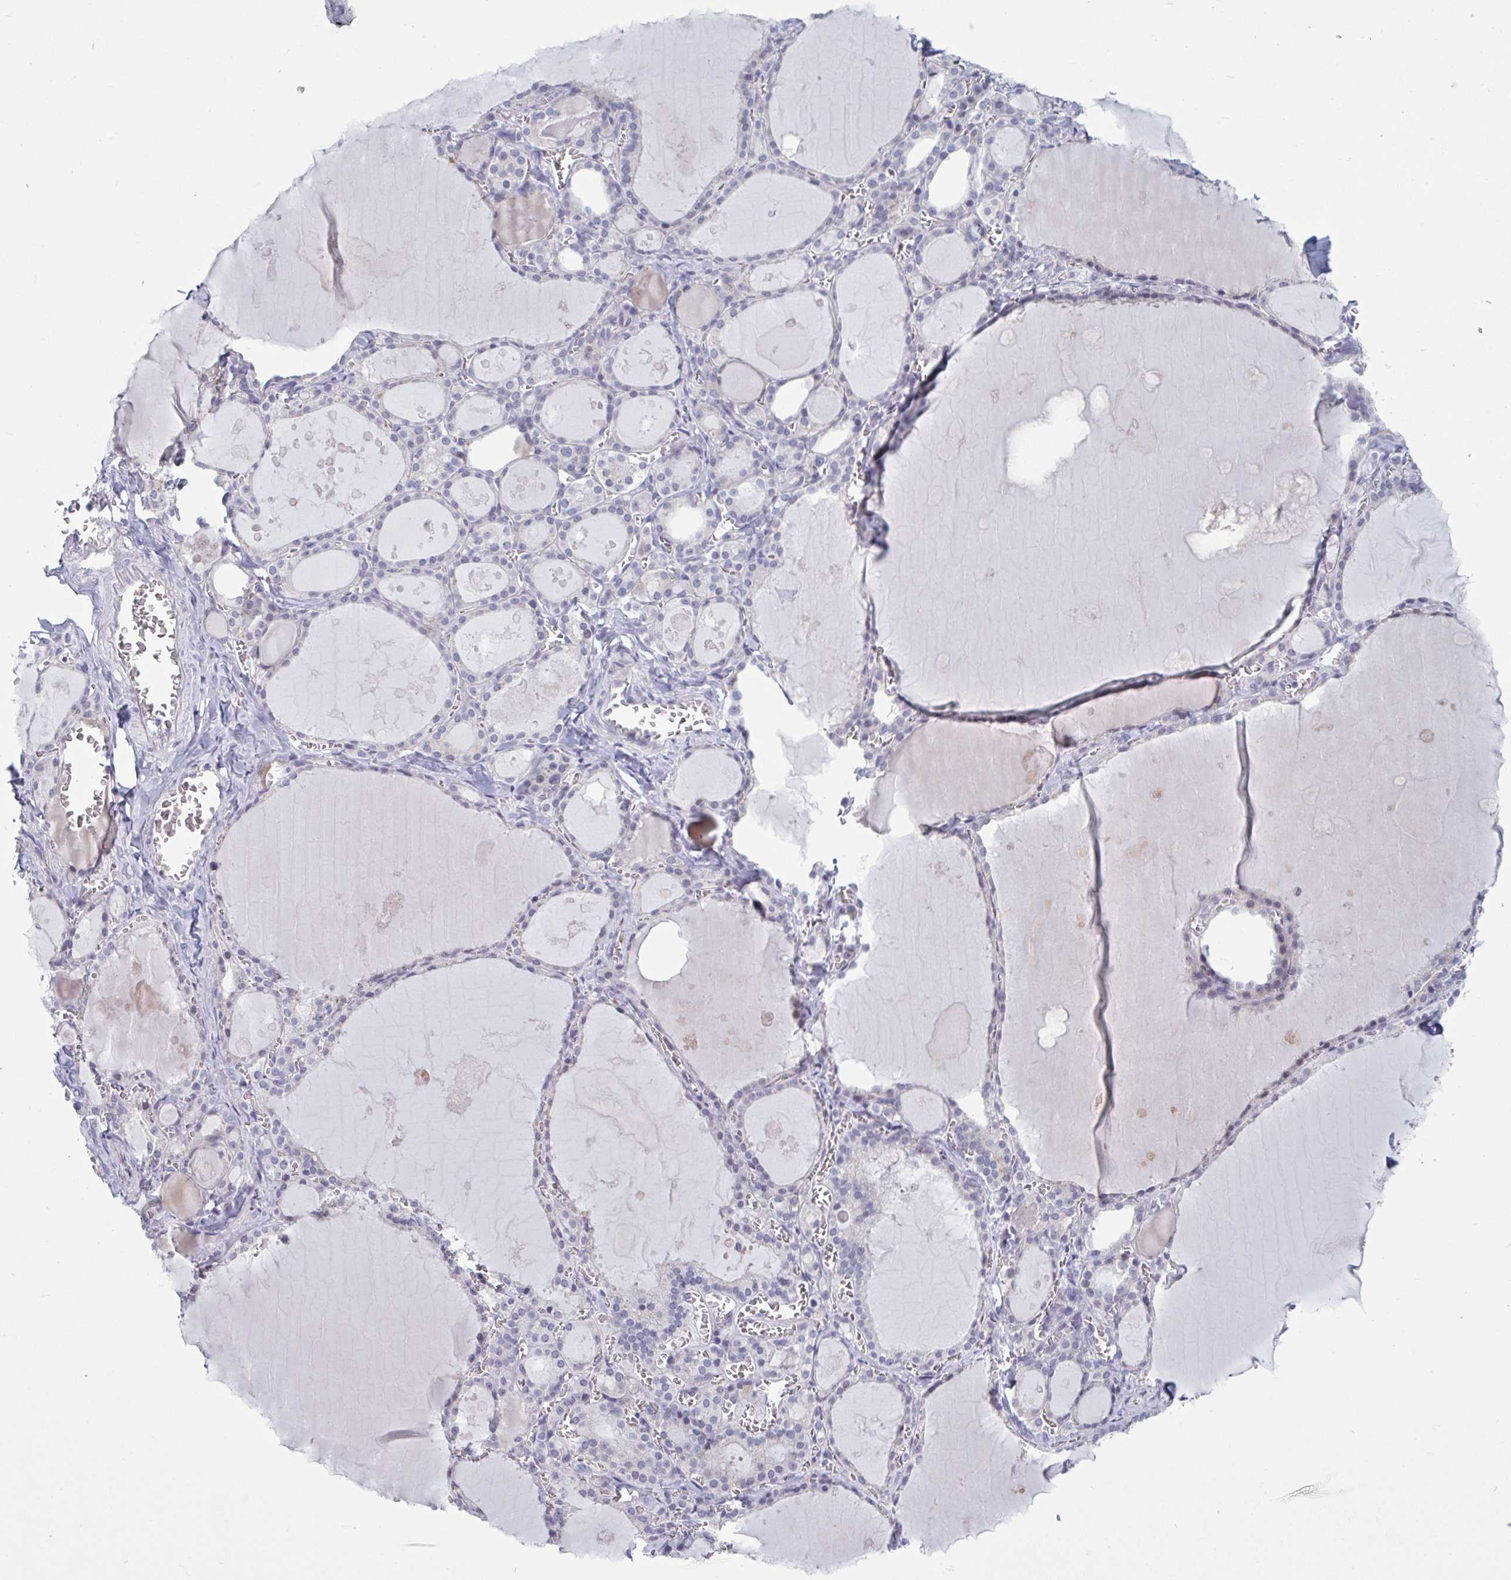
{"staining": {"intensity": "negative", "quantity": "none", "location": "none"}, "tissue": "thyroid gland", "cell_type": "Glandular cells", "image_type": "normal", "snomed": [{"axis": "morphology", "description": "Normal tissue, NOS"}, {"axis": "topography", "description": "Thyroid gland"}], "caption": "A high-resolution image shows IHC staining of benign thyroid gland, which shows no significant expression in glandular cells.", "gene": "HSD11B2", "patient": {"sex": "male", "age": 56}}